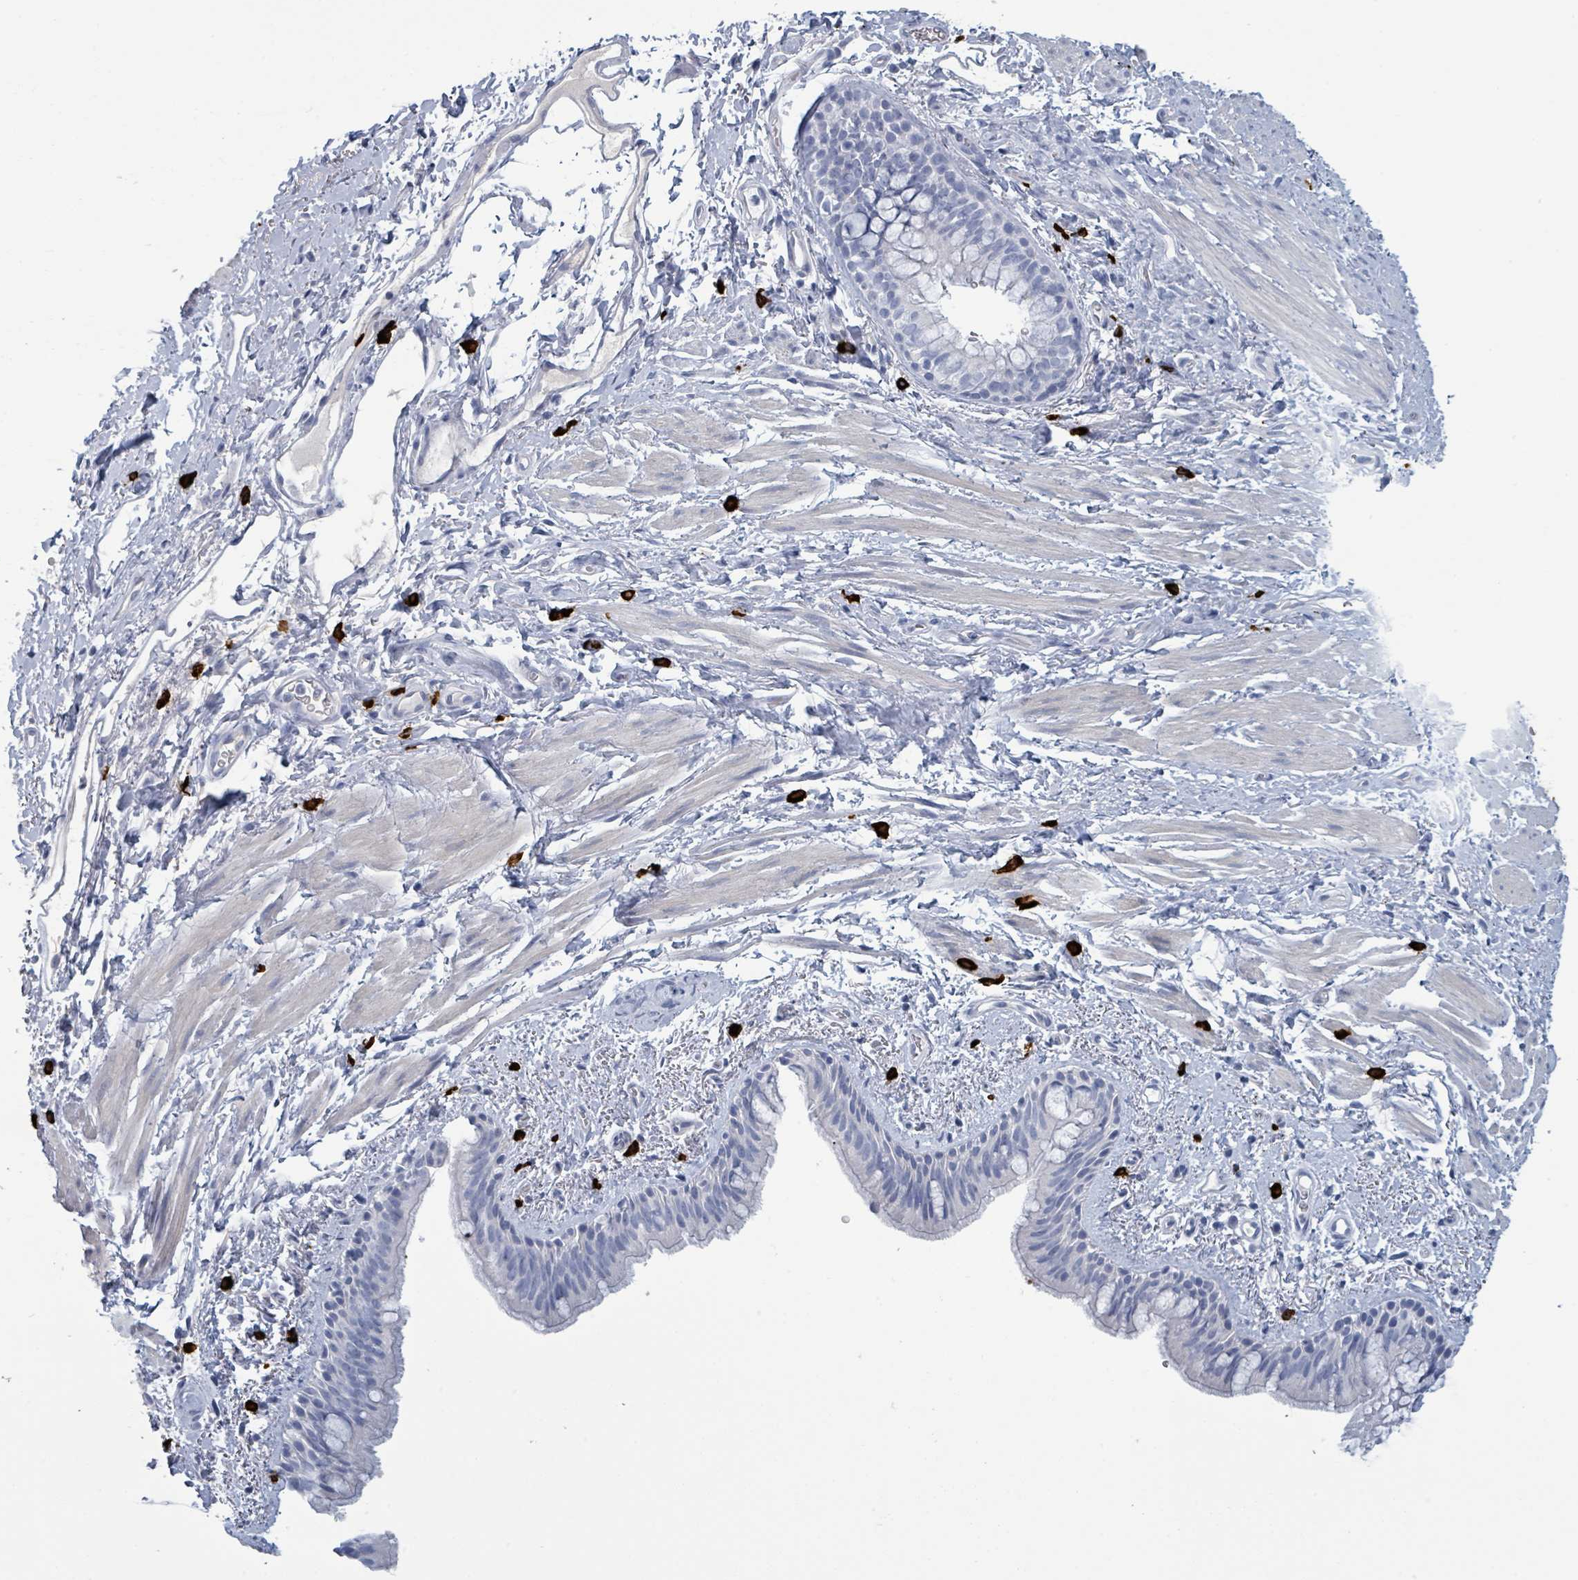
{"staining": {"intensity": "negative", "quantity": "none", "location": "none"}, "tissue": "bronchus", "cell_type": "Respiratory epithelial cells", "image_type": "normal", "snomed": [{"axis": "morphology", "description": "Normal tissue, NOS"}, {"axis": "morphology", "description": "Squamous cell carcinoma, NOS"}, {"axis": "topography", "description": "Bronchus"}, {"axis": "topography", "description": "Lung"}], "caption": "Benign bronchus was stained to show a protein in brown. There is no significant positivity in respiratory epithelial cells. Nuclei are stained in blue.", "gene": "VPS13D", "patient": {"sex": "female", "age": 70}}